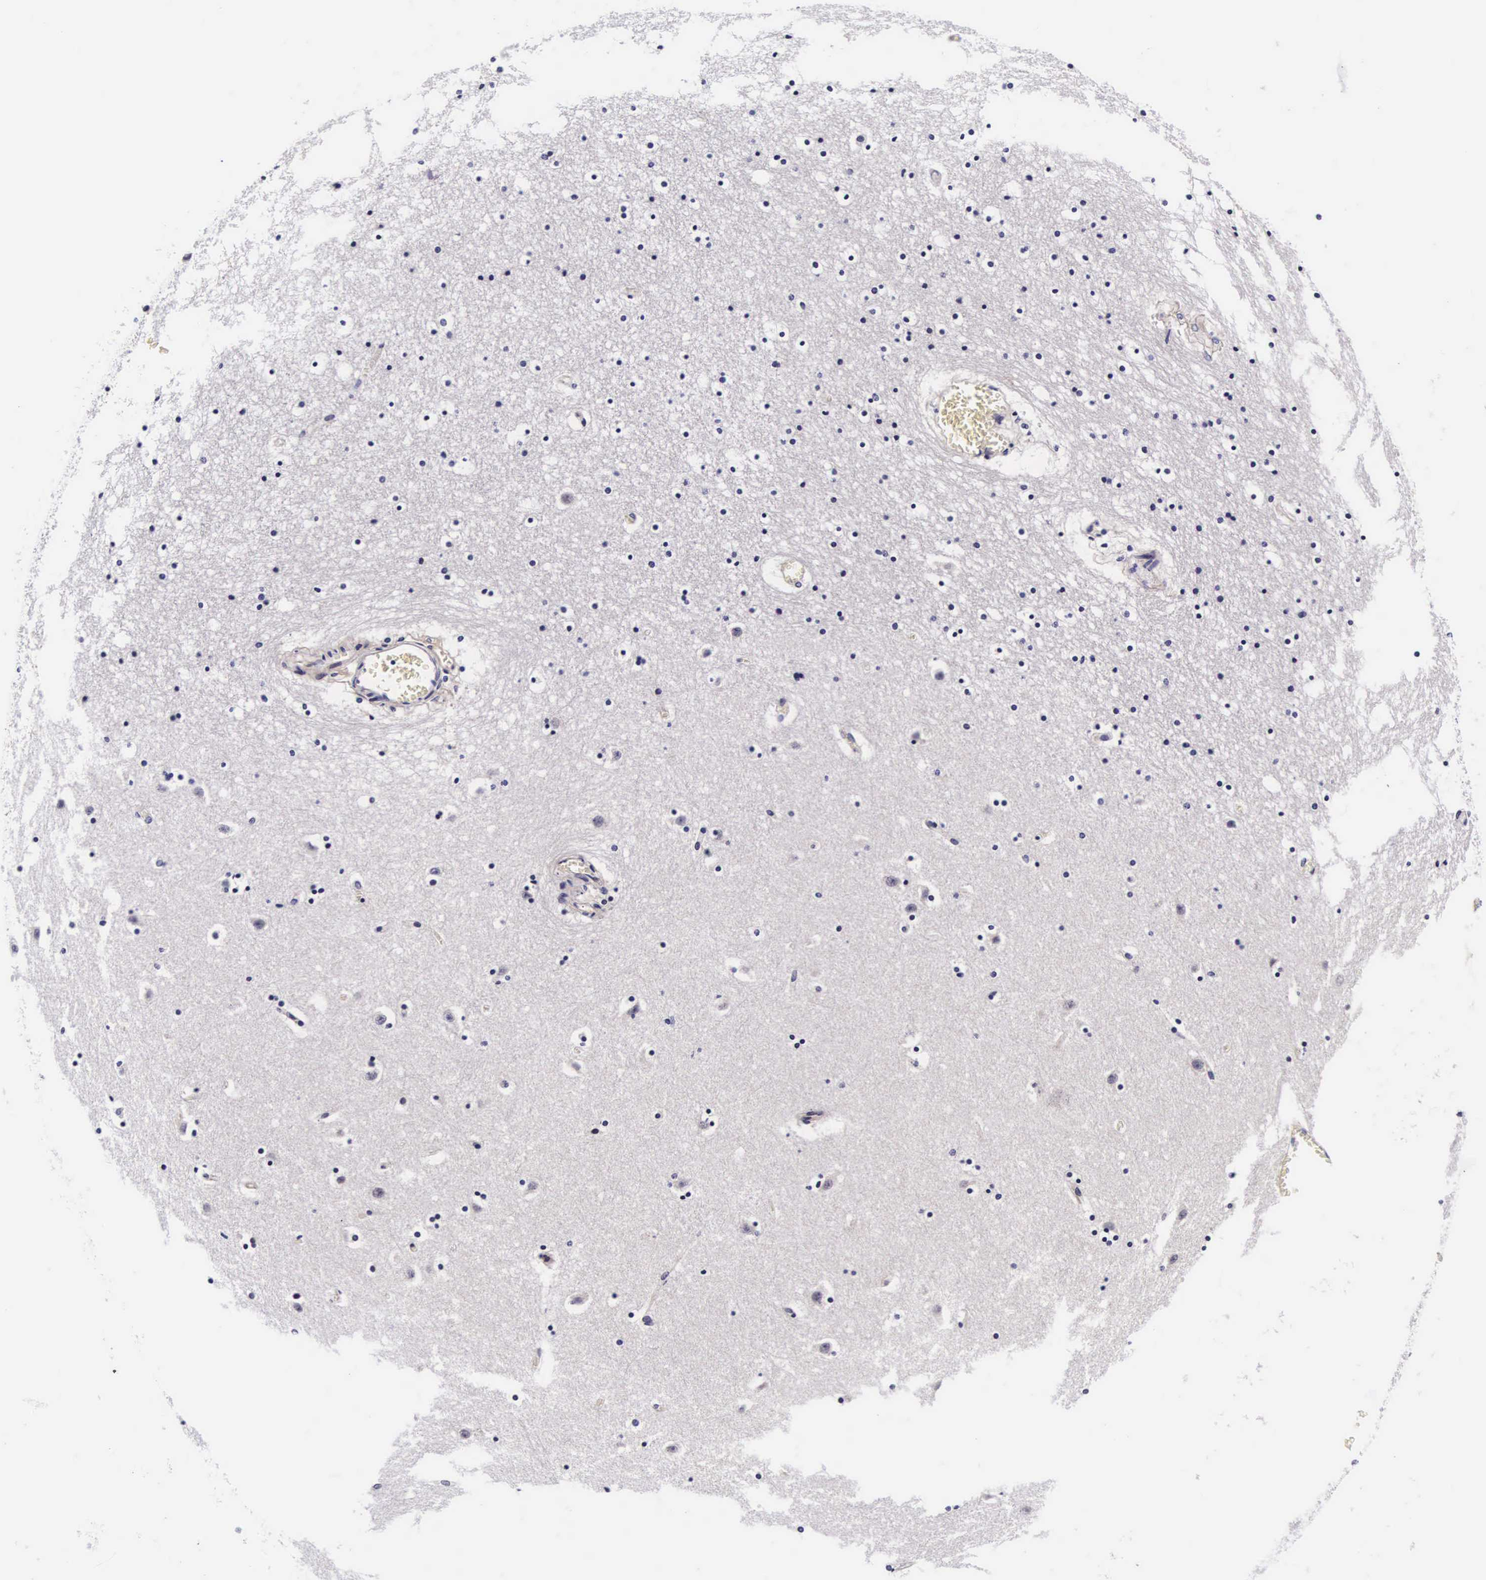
{"staining": {"intensity": "negative", "quantity": "none", "location": "none"}, "tissue": "caudate", "cell_type": "Glial cells", "image_type": "normal", "snomed": [{"axis": "morphology", "description": "Normal tissue, NOS"}, {"axis": "topography", "description": "Lateral ventricle wall"}], "caption": "DAB immunohistochemical staining of unremarkable human caudate shows no significant expression in glial cells. (DAB immunohistochemistry (IHC), high magnification).", "gene": "PHETA2", "patient": {"sex": "male", "age": 45}}